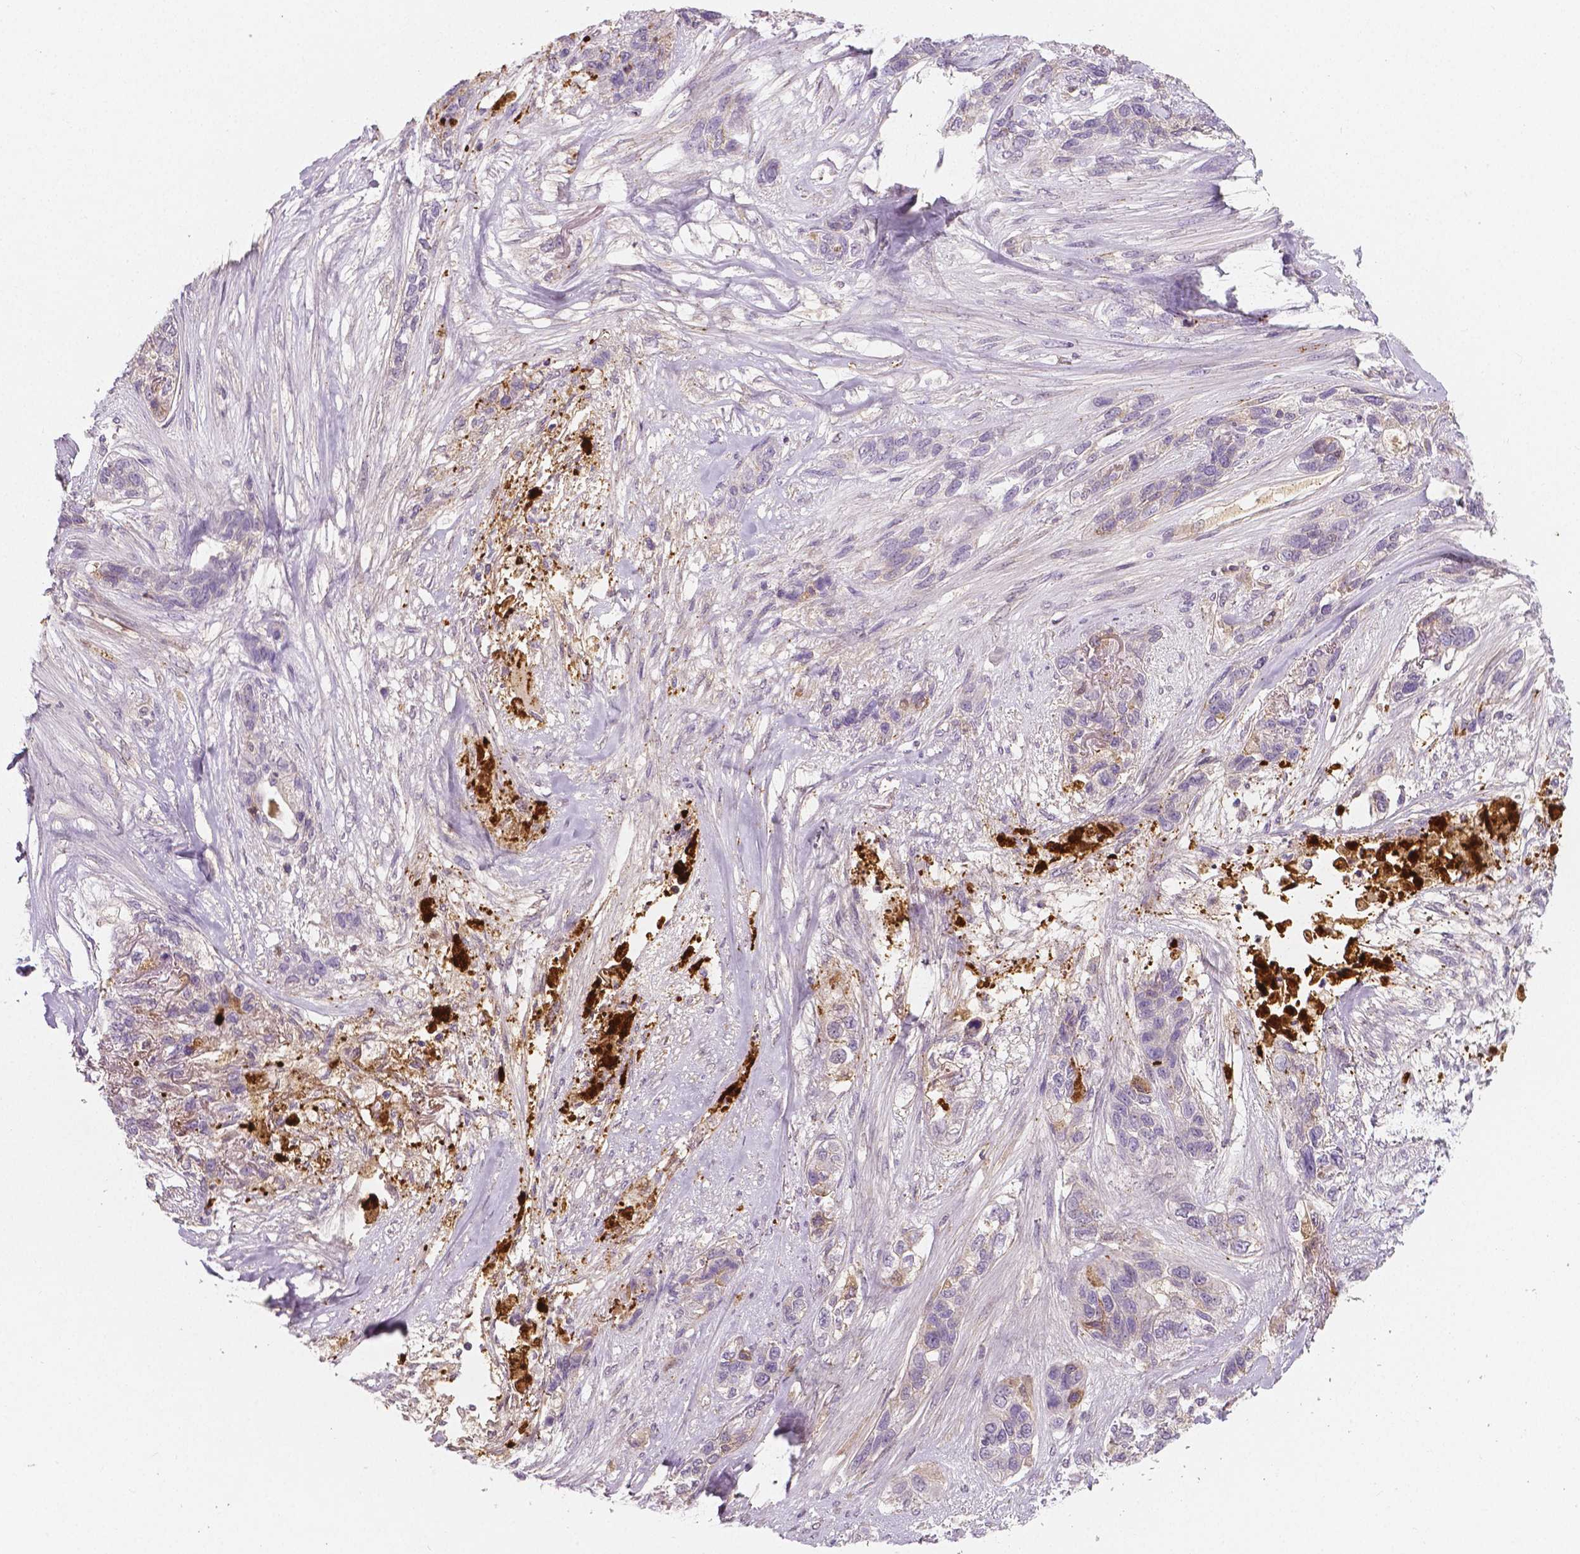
{"staining": {"intensity": "negative", "quantity": "none", "location": "none"}, "tissue": "lung cancer", "cell_type": "Tumor cells", "image_type": "cancer", "snomed": [{"axis": "morphology", "description": "Squamous cell carcinoma, NOS"}, {"axis": "topography", "description": "Lung"}], "caption": "This is an immunohistochemistry (IHC) micrograph of human squamous cell carcinoma (lung). There is no positivity in tumor cells.", "gene": "APOA4", "patient": {"sex": "female", "age": 70}}